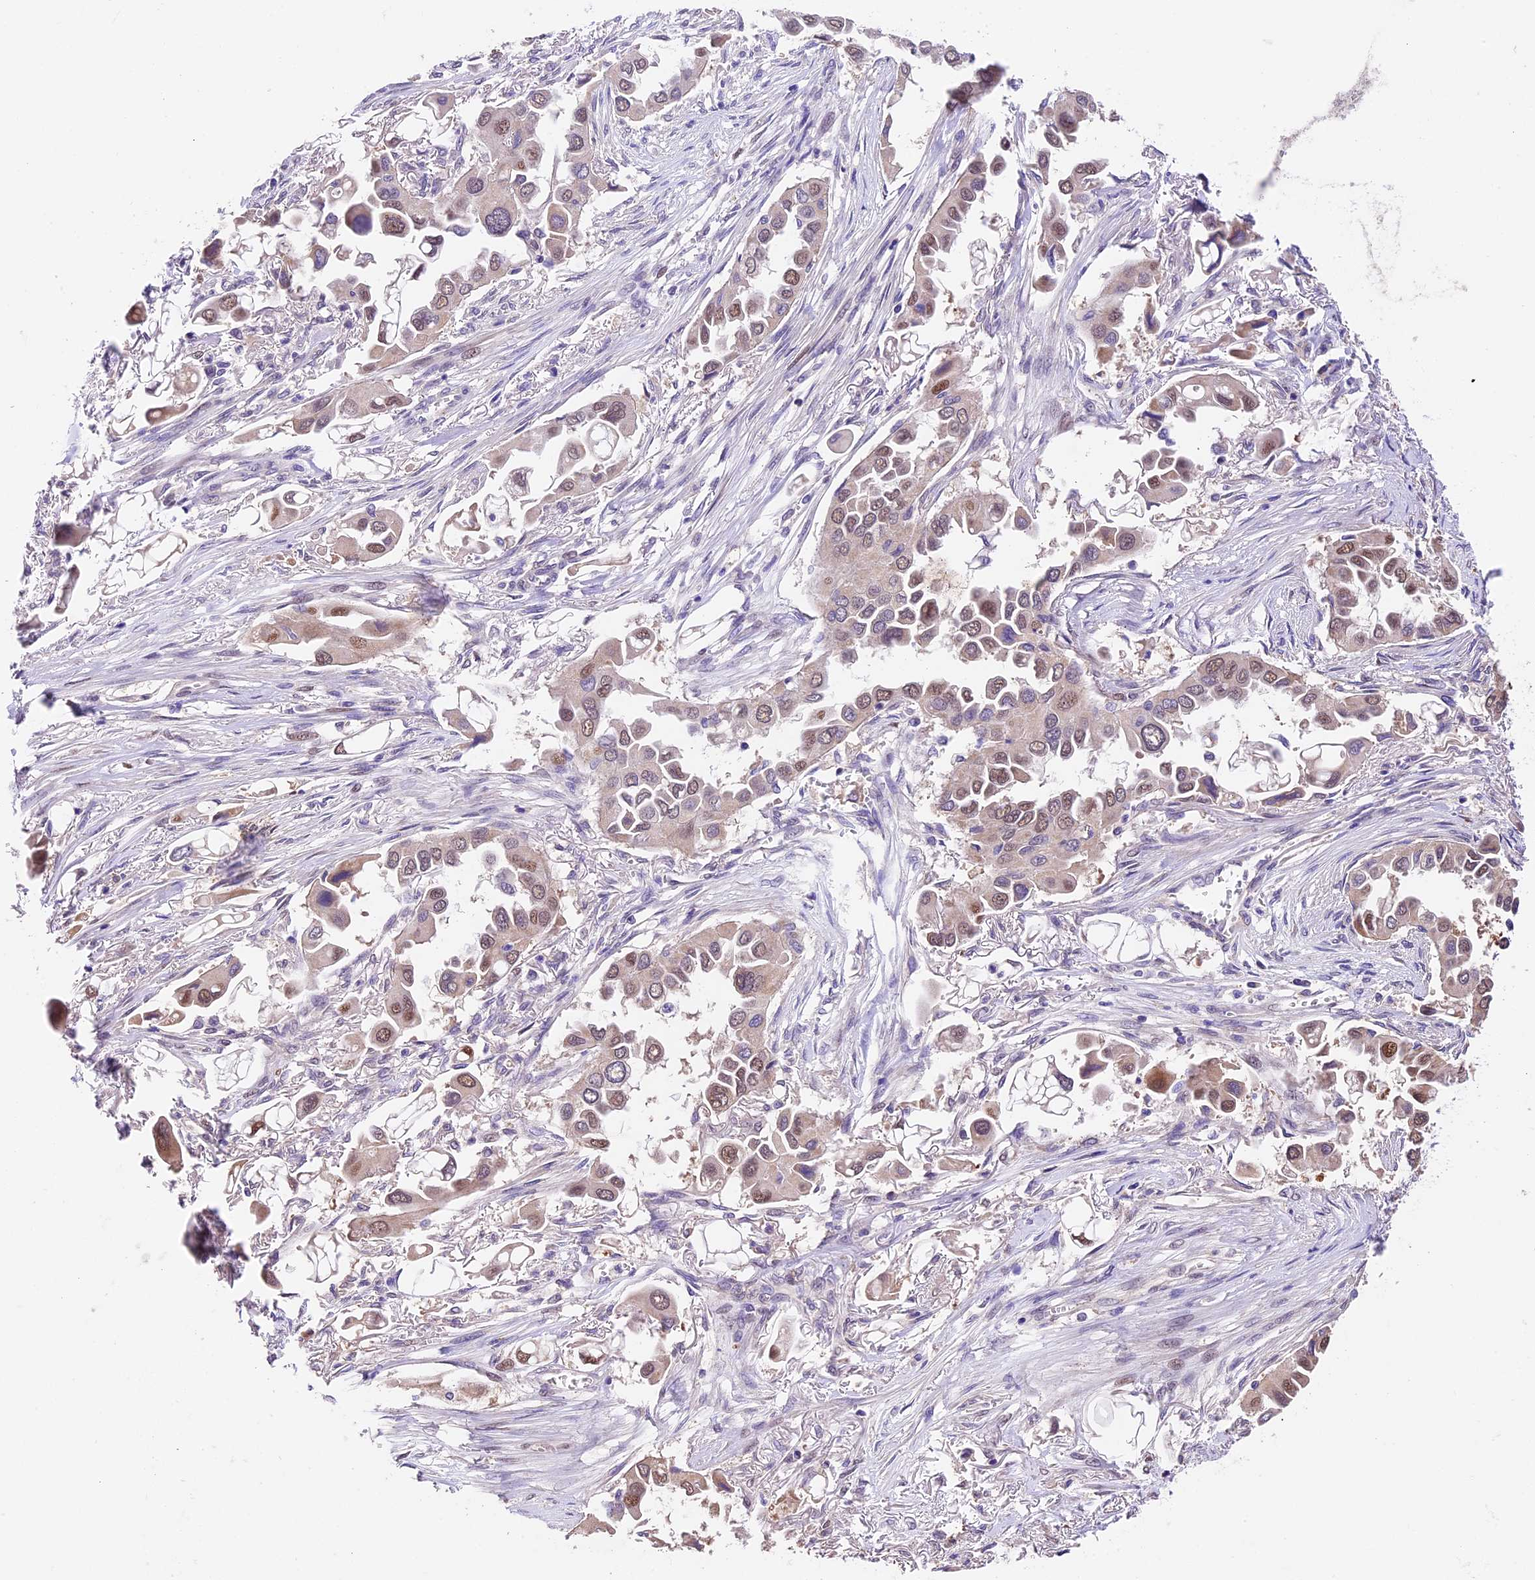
{"staining": {"intensity": "moderate", "quantity": "25%-75%", "location": "nuclear"}, "tissue": "lung cancer", "cell_type": "Tumor cells", "image_type": "cancer", "snomed": [{"axis": "morphology", "description": "Adenocarcinoma, NOS"}, {"axis": "topography", "description": "Lung"}], "caption": "The immunohistochemical stain shows moderate nuclear staining in tumor cells of lung cancer tissue.", "gene": "SBNO2", "patient": {"sex": "female", "age": 76}}